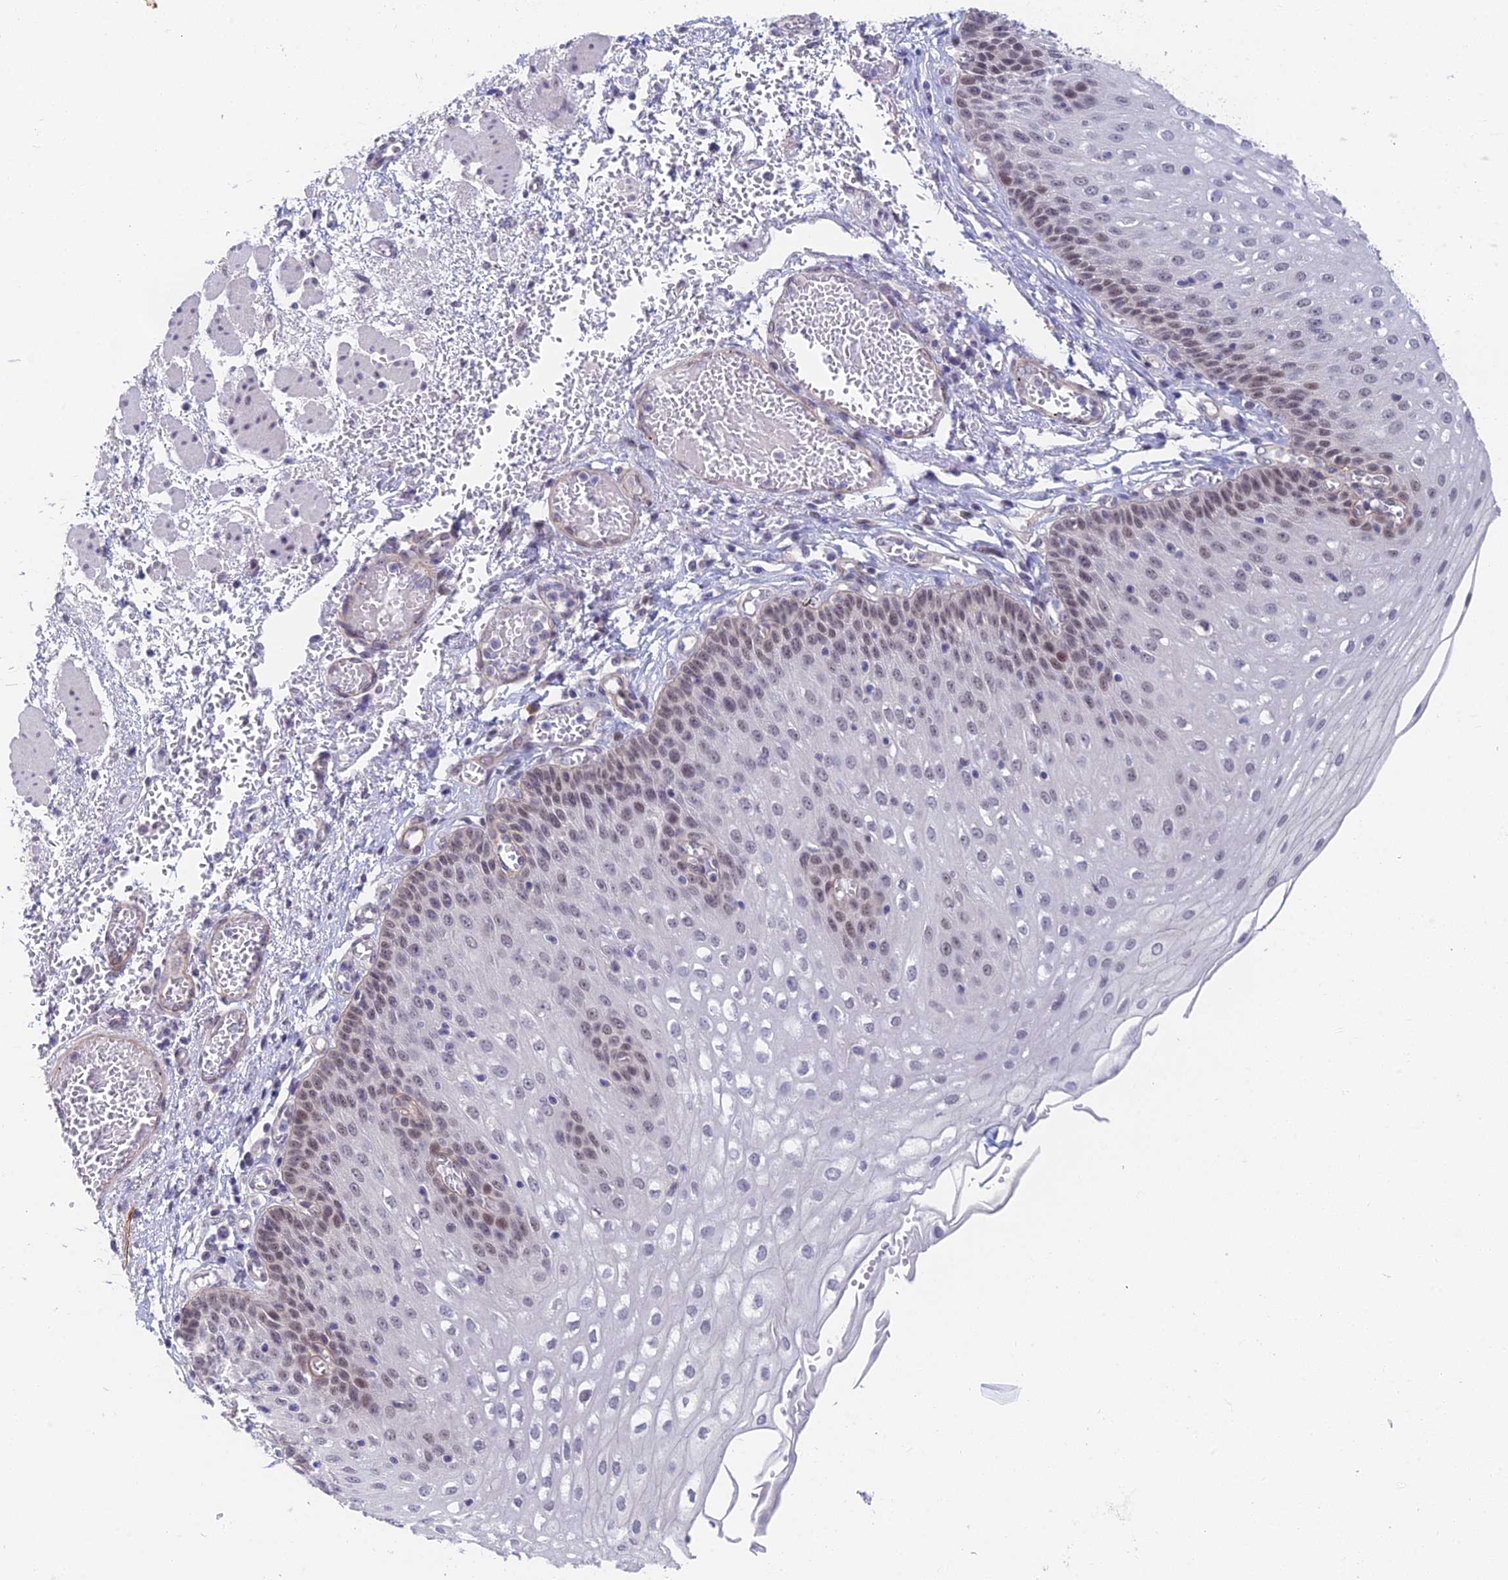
{"staining": {"intensity": "moderate", "quantity": "25%-75%", "location": "nuclear"}, "tissue": "esophagus", "cell_type": "Squamous epithelial cells", "image_type": "normal", "snomed": [{"axis": "morphology", "description": "Normal tissue, NOS"}, {"axis": "topography", "description": "Esophagus"}], "caption": "Esophagus stained with immunohistochemistry (IHC) displays moderate nuclear expression in approximately 25%-75% of squamous epithelial cells. (DAB (3,3'-diaminobenzidine) = brown stain, brightfield microscopy at high magnification).", "gene": "NSMCE1", "patient": {"sex": "male", "age": 81}}